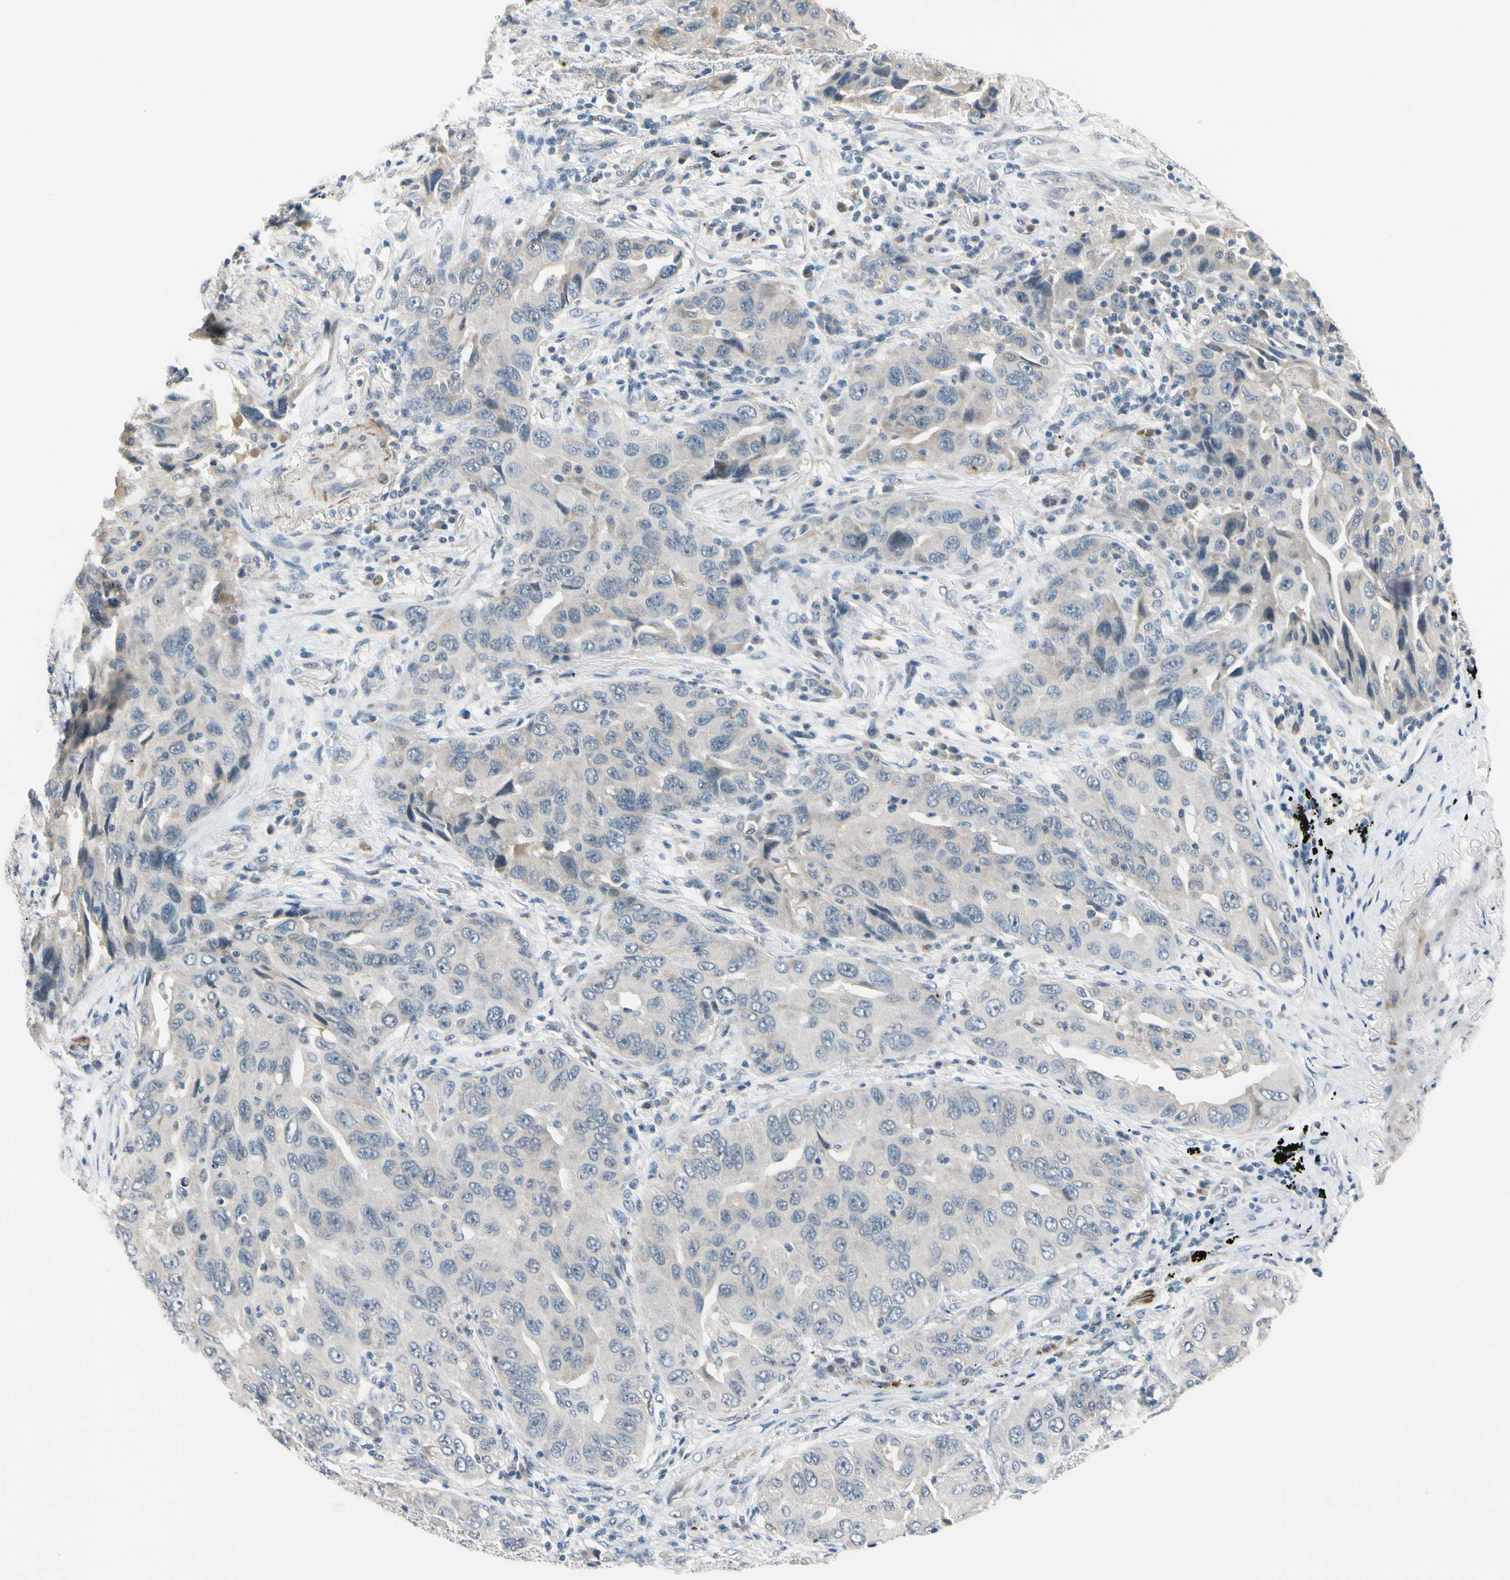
{"staining": {"intensity": "negative", "quantity": "none", "location": "none"}, "tissue": "lung cancer", "cell_type": "Tumor cells", "image_type": "cancer", "snomed": [{"axis": "morphology", "description": "Adenocarcinoma, NOS"}, {"axis": "topography", "description": "Lung"}], "caption": "This is a photomicrograph of immunohistochemistry staining of adenocarcinoma (lung), which shows no expression in tumor cells. (DAB (3,3'-diaminobenzidine) immunohistochemistry (IHC) visualized using brightfield microscopy, high magnification).", "gene": "SLC27A6", "patient": {"sex": "female", "age": 65}}